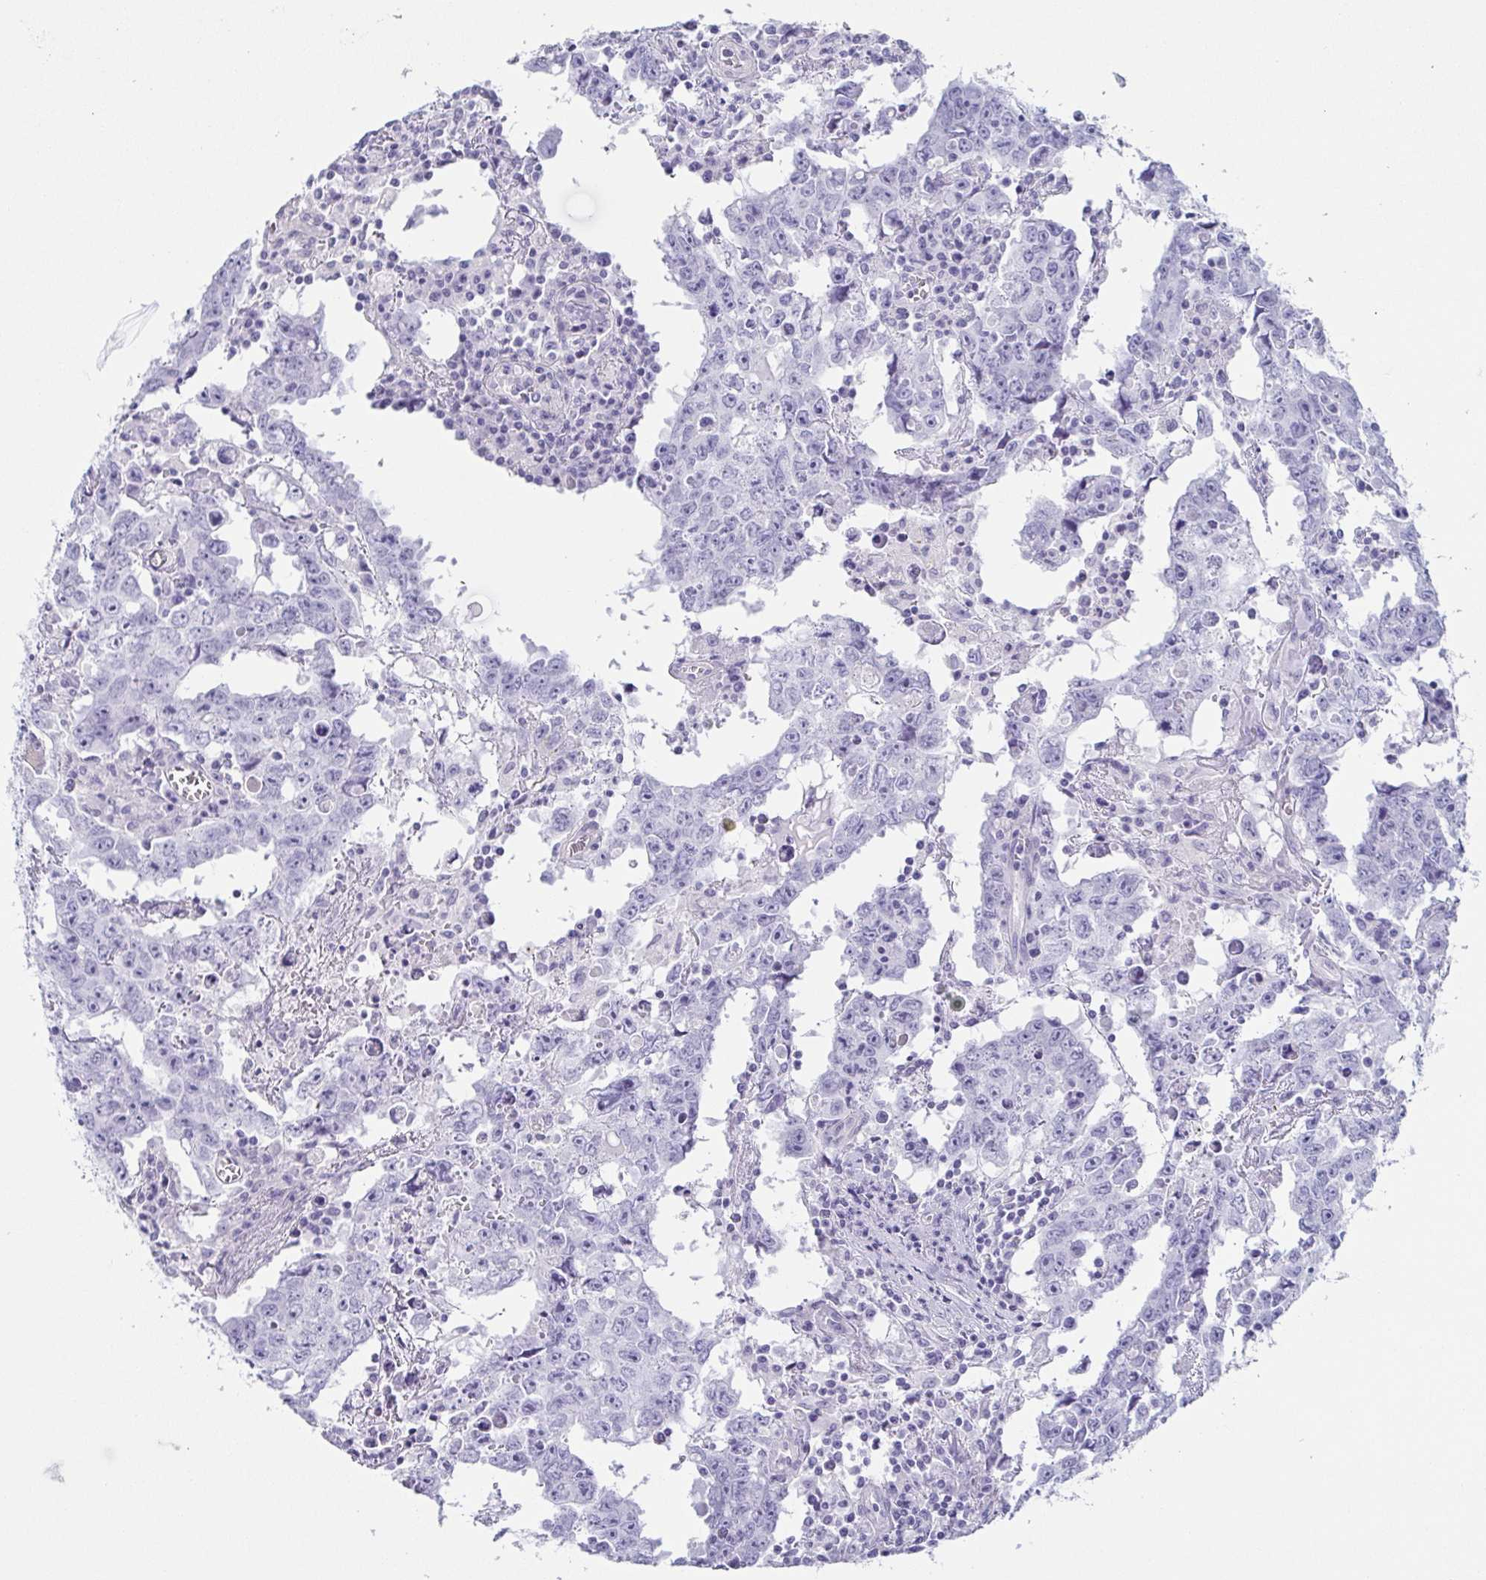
{"staining": {"intensity": "negative", "quantity": "none", "location": "none"}, "tissue": "testis cancer", "cell_type": "Tumor cells", "image_type": "cancer", "snomed": [{"axis": "morphology", "description": "Carcinoma, Embryonal, NOS"}, {"axis": "topography", "description": "Testis"}], "caption": "The IHC micrograph has no significant expression in tumor cells of testis cancer (embryonal carcinoma) tissue.", "gene": "PRR4", "patient": {"sex": "male", "age": 22}}